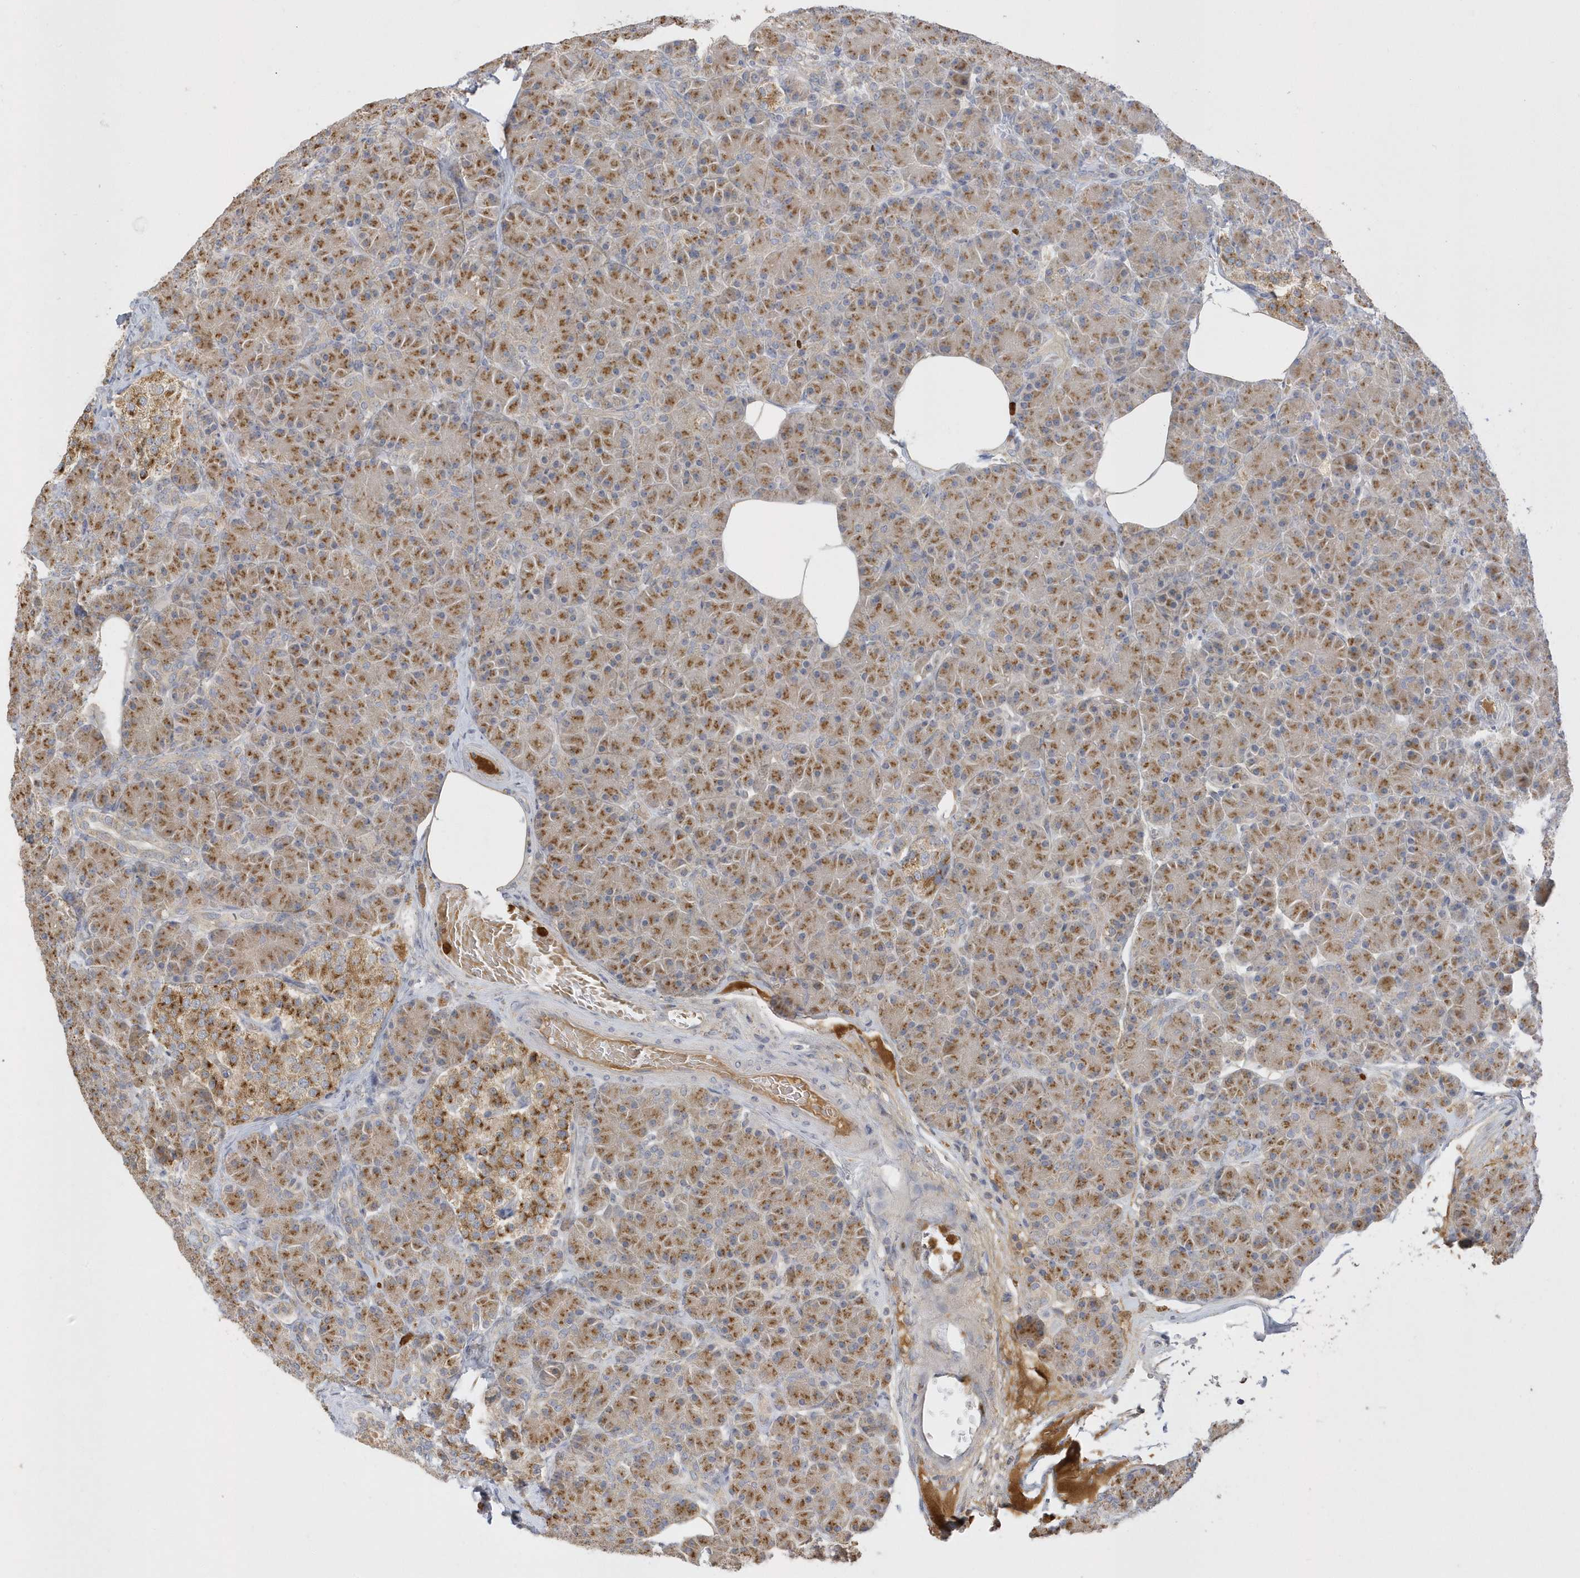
{"staining": {"intensity": "moderate", "quantity": ">75%", "location": "cytoplasmic/membranous"}, "tissue": "pancreas", "cell_type": "Exocrine glandular cells", "image_type": "normal", "snomed": [{"axis": "morphology", "description": "Normal tissue, NOS"}, {"axis": "topography", "description": "Pancreas"}], "caption": "A brown stain labels moderate cytoplasmic/membranous expression of a protein in exocrine glandular cells of benign human pancreas. (DAB (3,3'-diaminobenzidine) IHC with brightfield microscopy, high magnification).", "gene": "DPP9", "patient": {"sex": "female", "age": 43}}